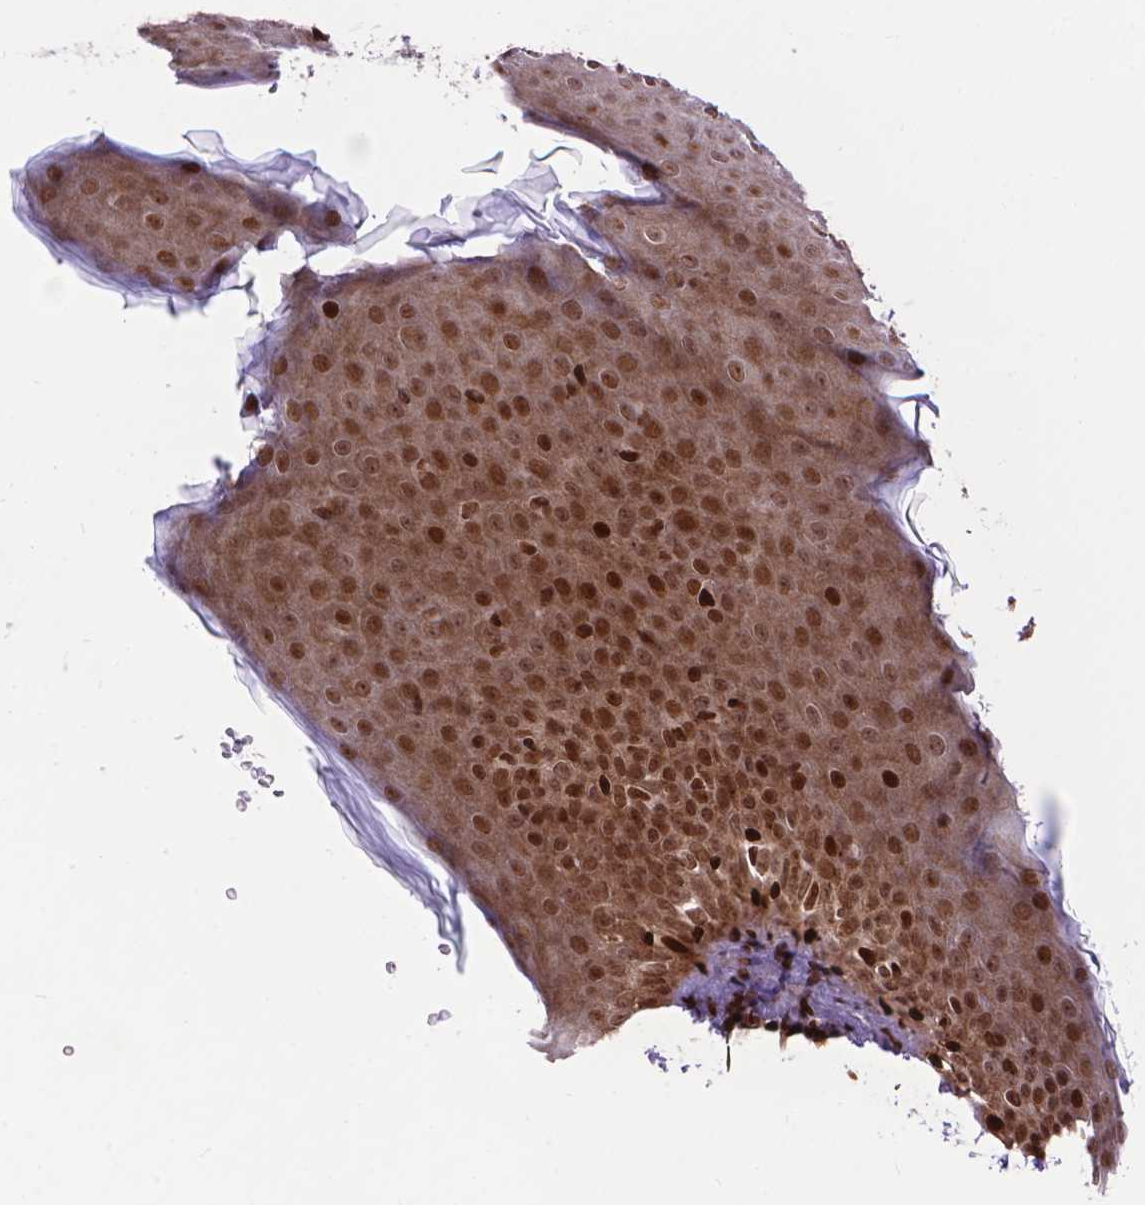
{"staining": {"intensity": "strong", "quantity": ">75%", "location": "cytoplasmic/membranous,nuclear"}, "tissue": "skin cancer", "cell_type": "Tumor cells", "image_type": "cancer", "snomed": [{"axis": "morphology", "description": "Basal cell carcinoma"}, {"axis": "topography", "description": "Skin"}], "caption": "Brown immunohistochemical staining in human skin cancer shows strong cytoplasmic/membranous and nuclear positivity in about >75% of tumor cells.", "gene": "AMER1", "patient": {"sex": "female", "age": 82}}